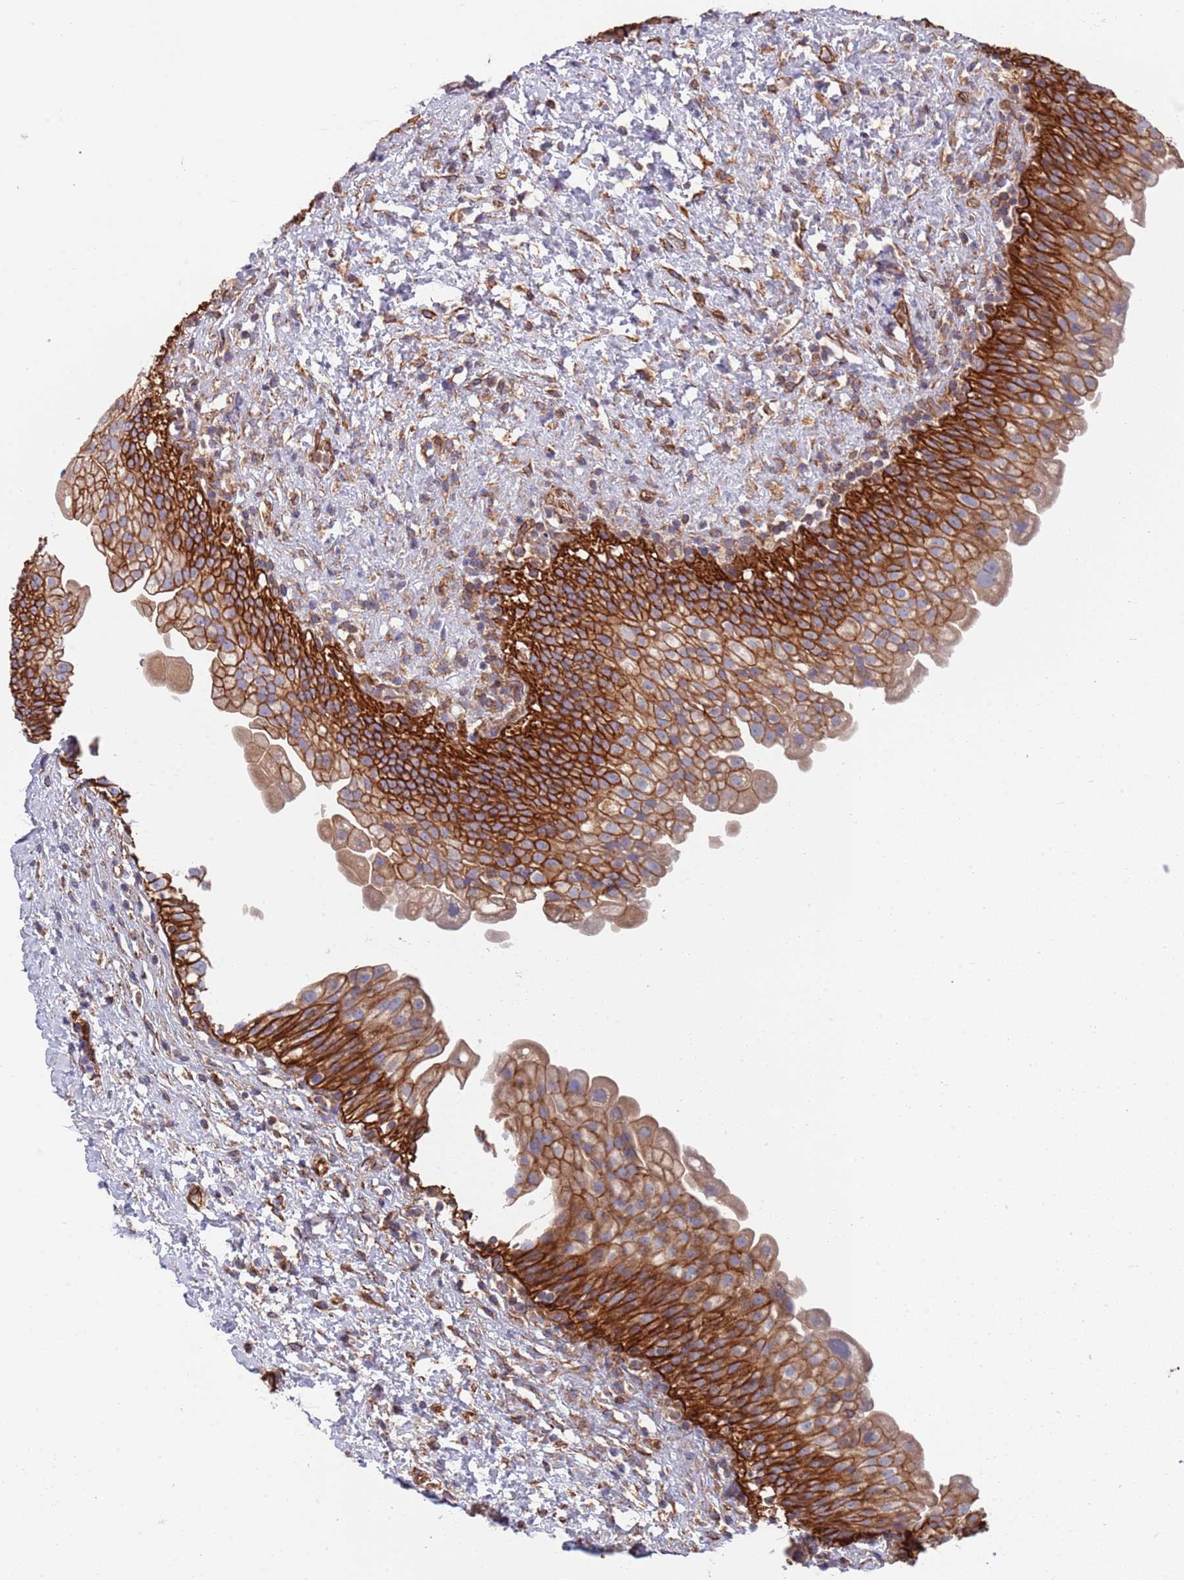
{"staining": {"intensity": "strong", "quantity": ">75%", "location": "cytoplasmic/membranous"}, "tissue": "urinary bladder", "cell_type": "Urothelial cells", "image_type": "normal", "snomed": [{"axis": "morphology", "description": "Normal tissue, NOS"}, {"axis": "topography", "description": "Urinary bladder"}], "caption": "Urothelial cells exhibit strong cytoplasmic/membranous positivity in approximately >75% of cells in unremarkable urinary bladder.", "gene": "JAKMIP2", "patient": {"sex": "female", "age": 27}}